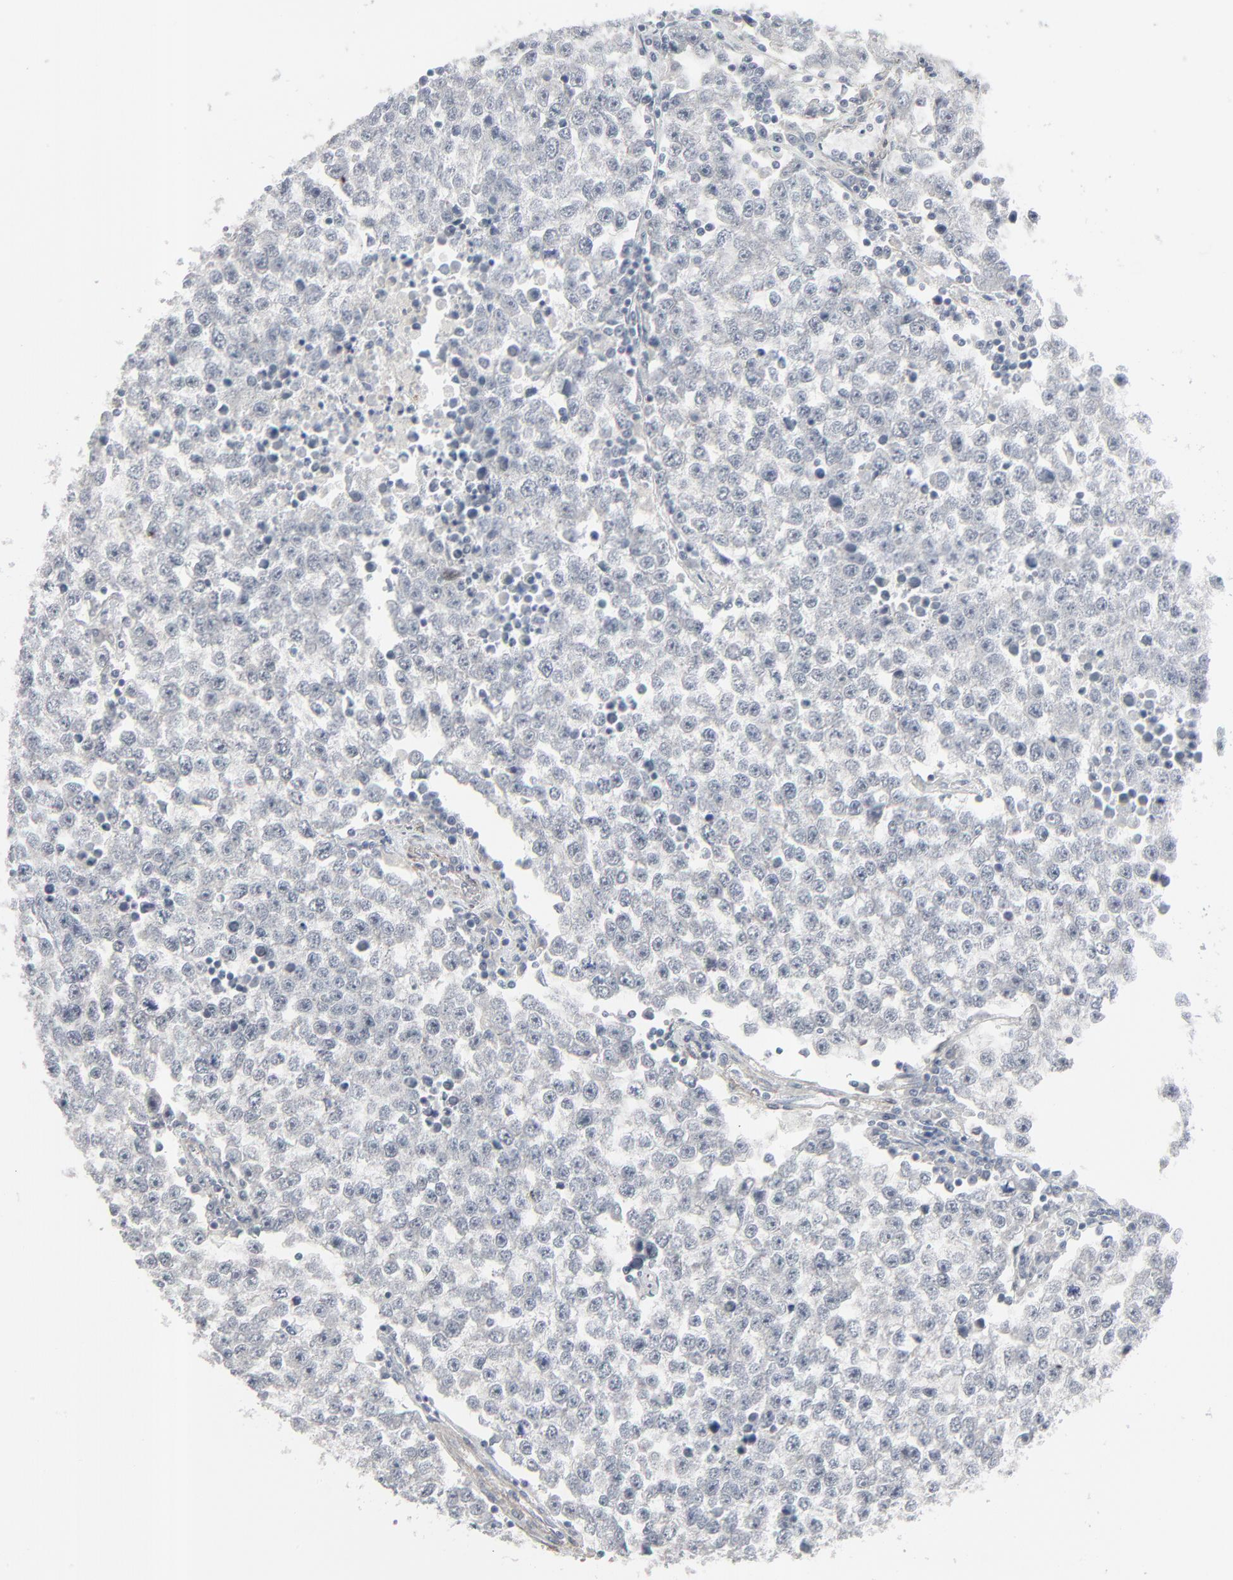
{"staining": {"intensity": "negative", "quantity": "none", "location": "none"}, "tissue": "testis cancer", "cell_type": "Tumor cells", "image_type": "cancer", "snomed": [{"axis": "morphology", "description": "Seminoma, NOS"}, {"axis": "topography", "description": "Testis"}], "caption": "Immunohistochemistry (IHC) histopathology image of testis cancer stained for a protein (brown), which demonstrates no positivity in tumor cells.", "gene": "NEUROD1", "patient": {"sex": "male", "age": 36}}